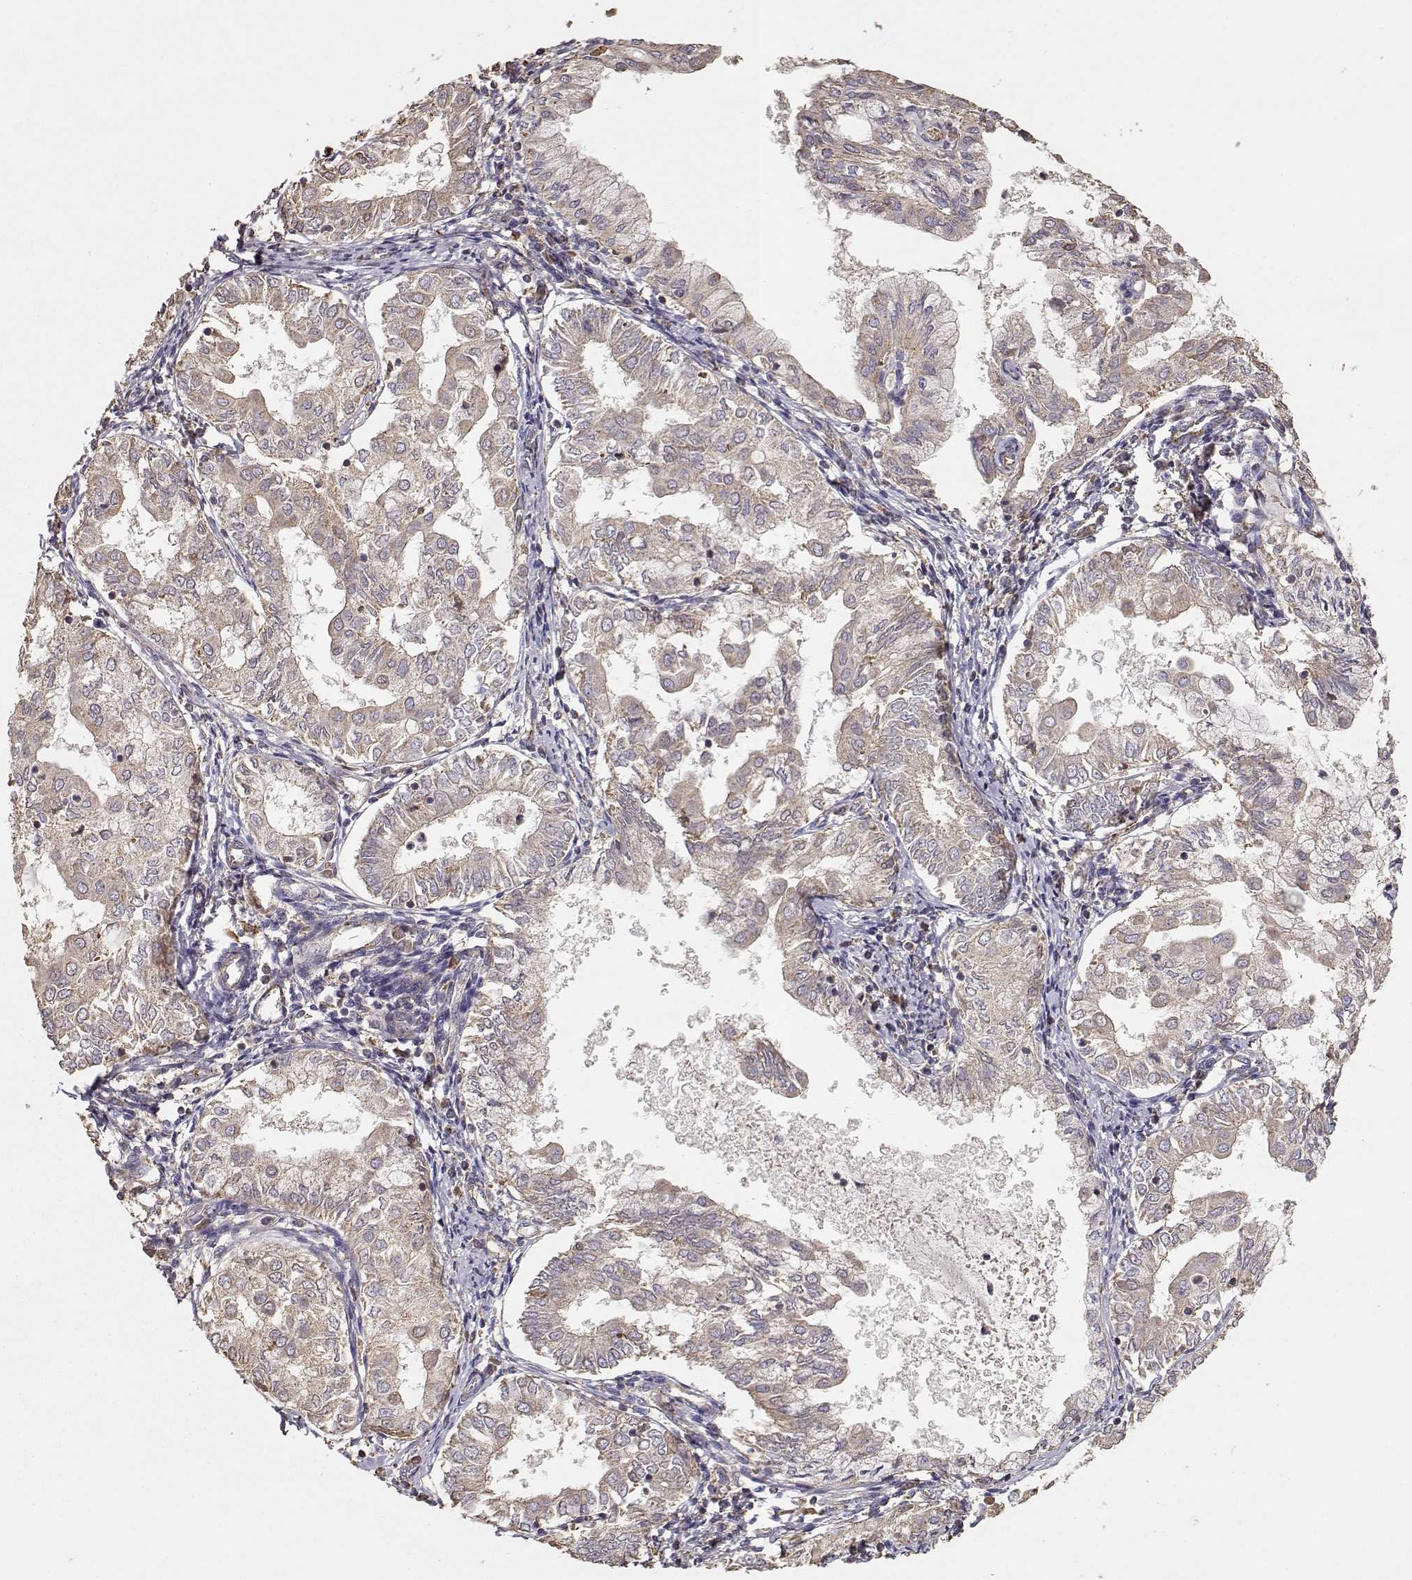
{"staining": {"intensity": "weak", "quantity": ">75%", "location": "cytoplasmic/membranous"}, "tissue": "endometrial cancer", "cell_type": "Tumor cells", "image_type": "cancer", "snomed": [{"axis": "morphology", "description": "Adenocarcinoma, NOS"}, {"axis": "topography", "description": "Endometrium"}], "caption": "Human endometrial adenocarcinoma stained for a protein (brown) shows weak cytoplasmic/membranous positive expression in about >75% of tumor cells.", "gene": "TARS3", "patient": {"sex": "female", "age": 68}}